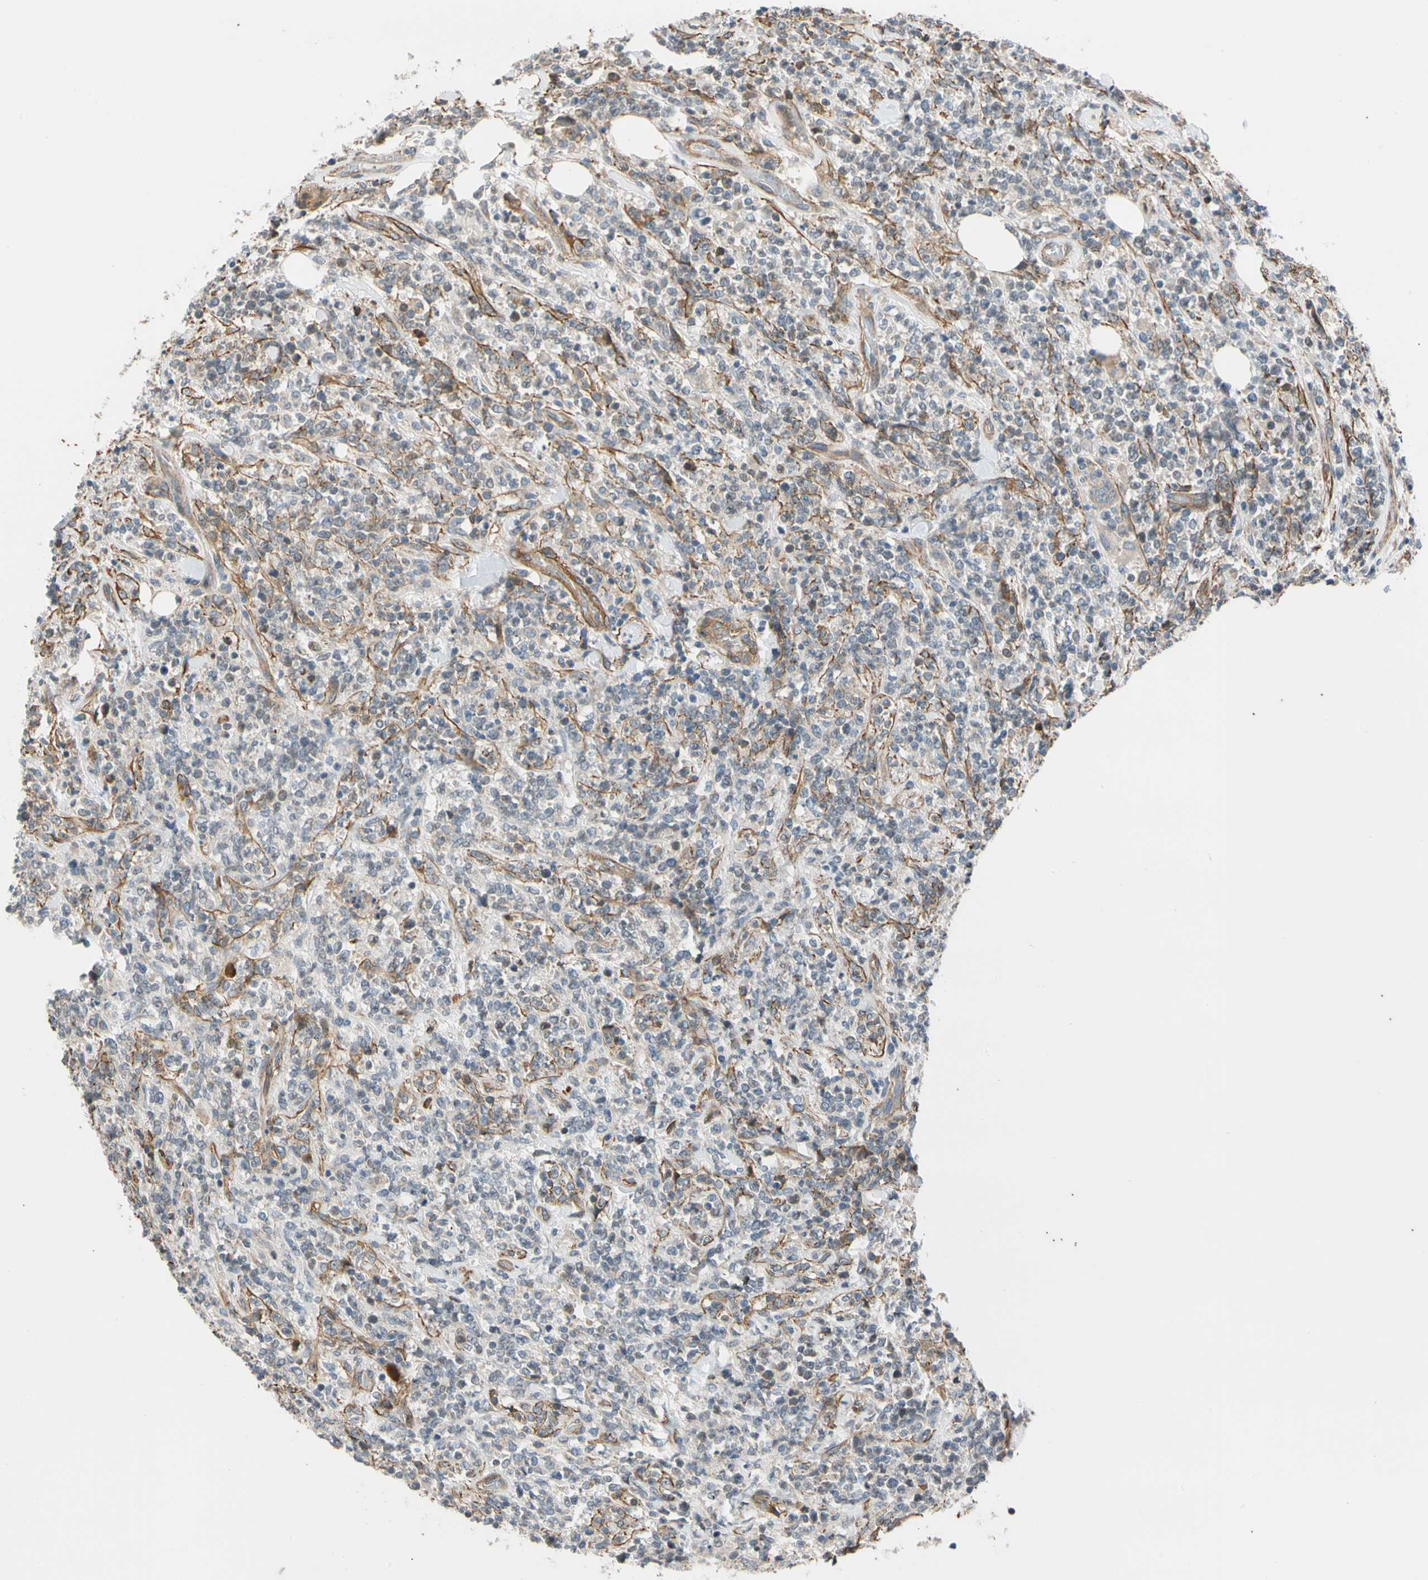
{"staining": {"intensity": "weak", "quantity": "<25%", "location": "cytoplasmic/membranous"}, "tissue": "lymphoma", "cell_type": "Tumor cells", "image_type": "cancer", "snomed": [{"axis": "morphology", "description": "Malignant lymphoma, non-Hodgkin's type, High grade"}, {"axis": "topography", "description": "Soft tissue"}], "caption": "The histopathology image shows no significant expression in tumor cells of lymphoma.", "gene": "LIMK2", "patient": {"sex": "male", "age": 18}}